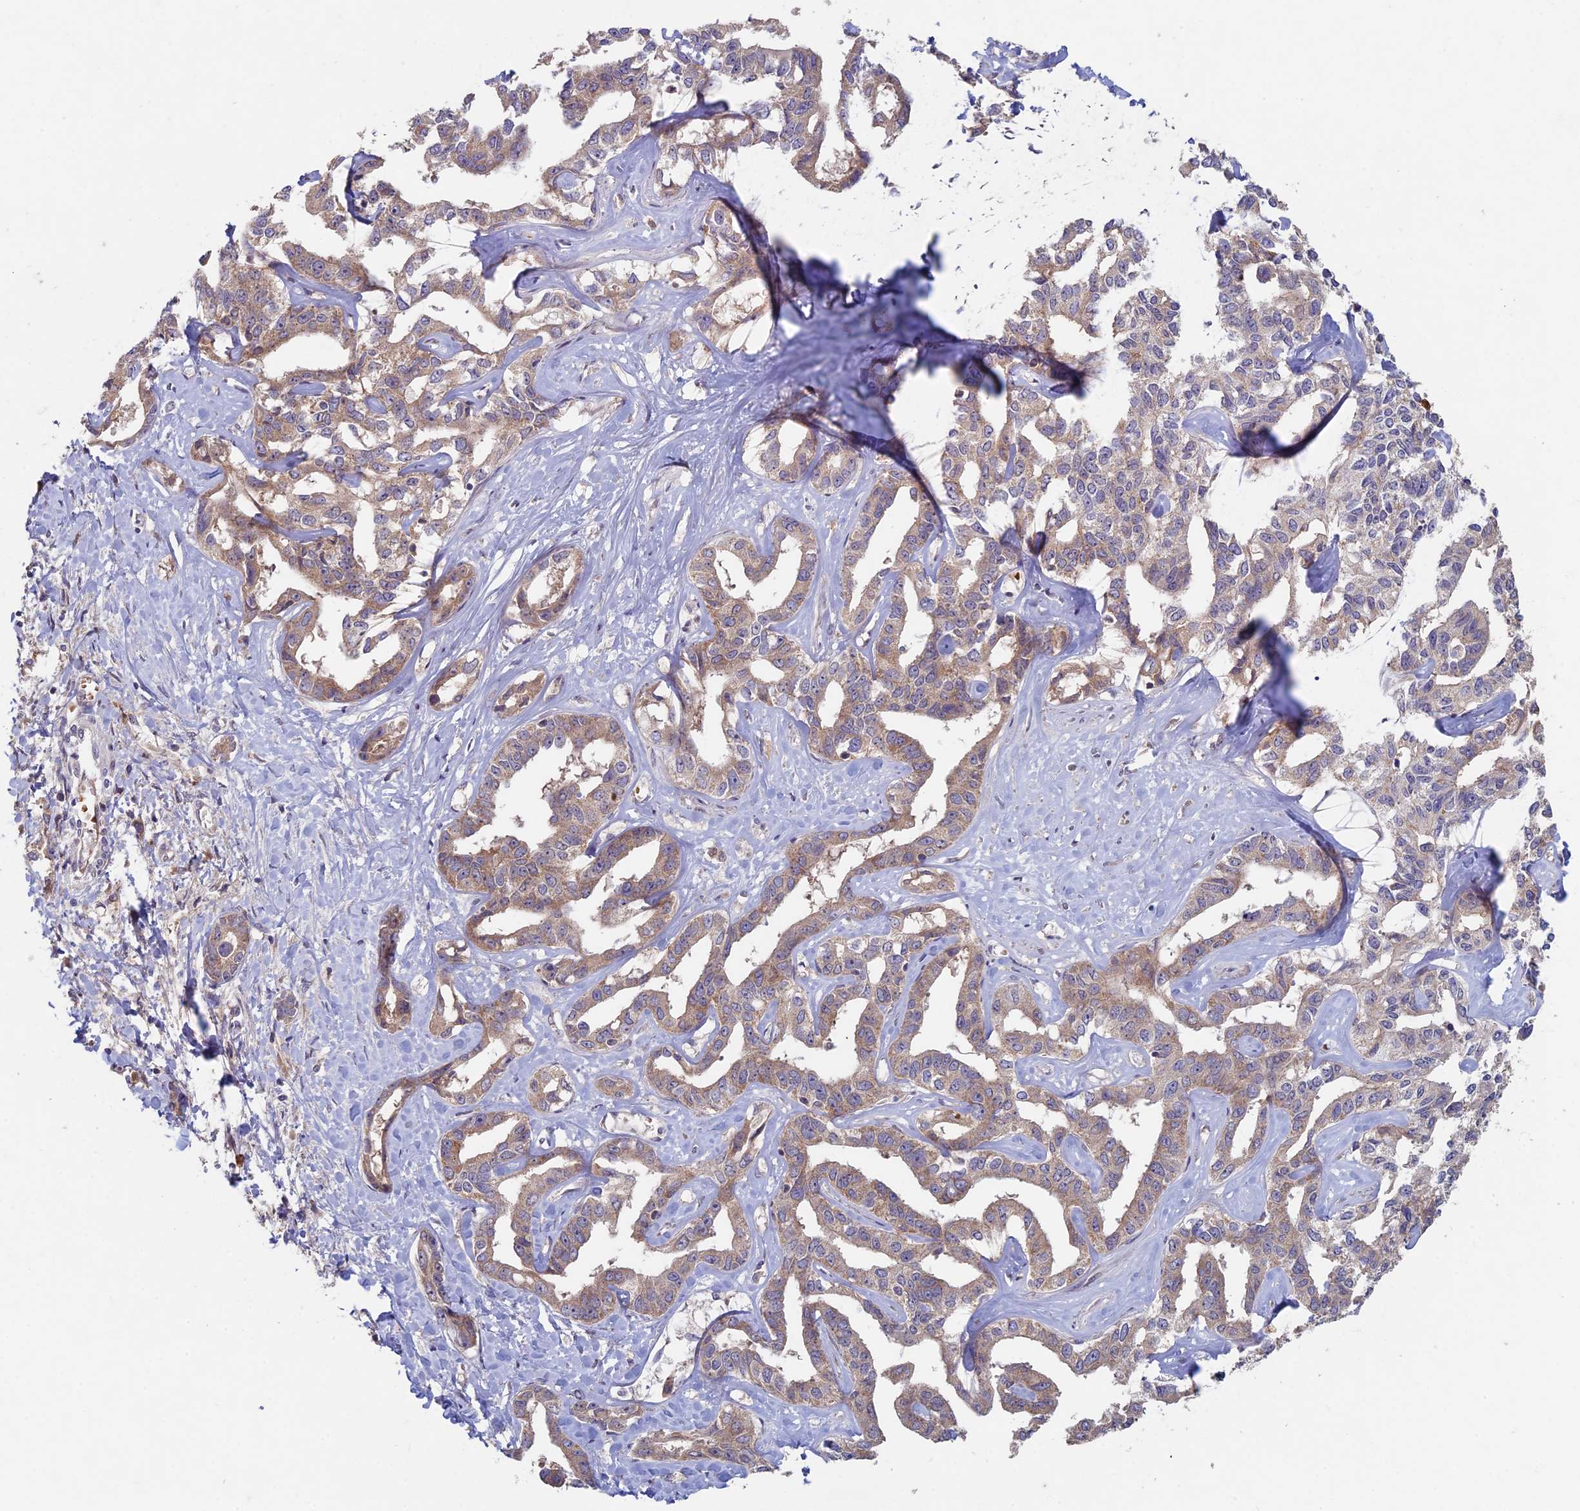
{"staining": {"intensity": "weak", "quantity": "25%-75%", "location": "cytoplasmic/membranous"}, "tissue": "liver cancer", "cell_type": "Tumor cells", "image_type": "cancer", "snomed": [{"axis": "morphology", "description": "Cholangiocarcinoma"}, {"axis": "topography", "description": "Liver"}], "caption": "A low amount of weak cytoplasmic/membranous staining is appreciated in approximately 25%-75% of tumor cells in liver cancer tissue.", "gene": "RCCD1", "patient": {"sex": "male", "age": 59}}